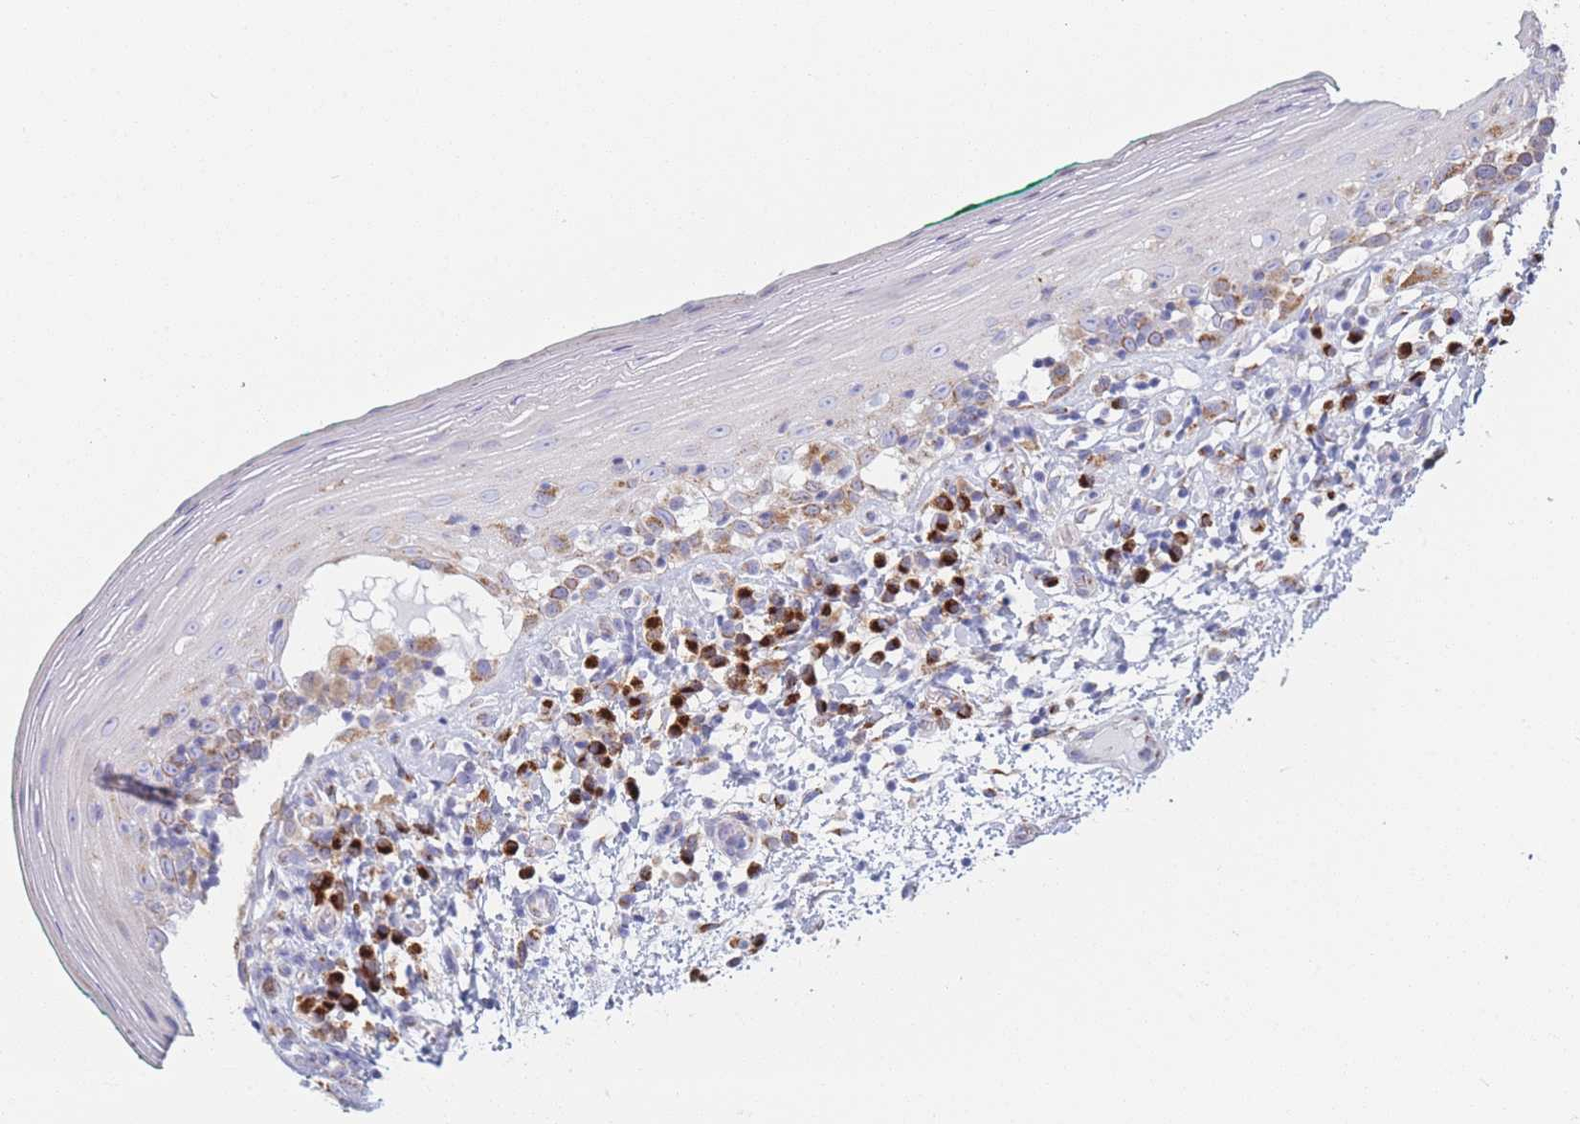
{"staining": {"intensity": "moderate", "quantity": "<25%", "location": "cytoplasmic/membranous"}, "tissue": "oral mucosa", "cell_type": "Squamous epithelial cells", "image_type": "normal", "snomed": [{"axis": "morphology", "description": "Normal tissue, NOS"}, {"axis": "topography", "description": "Oral tissue"}], "caption": "Protein staining by IHC exhibits moderate cytoplasmic/membranous positivity in approximately <25% of squamous epithelial cells in normal oral mucosa.", "gene": "MRPL30", "patient": {"sex": "female", "age": 83}}